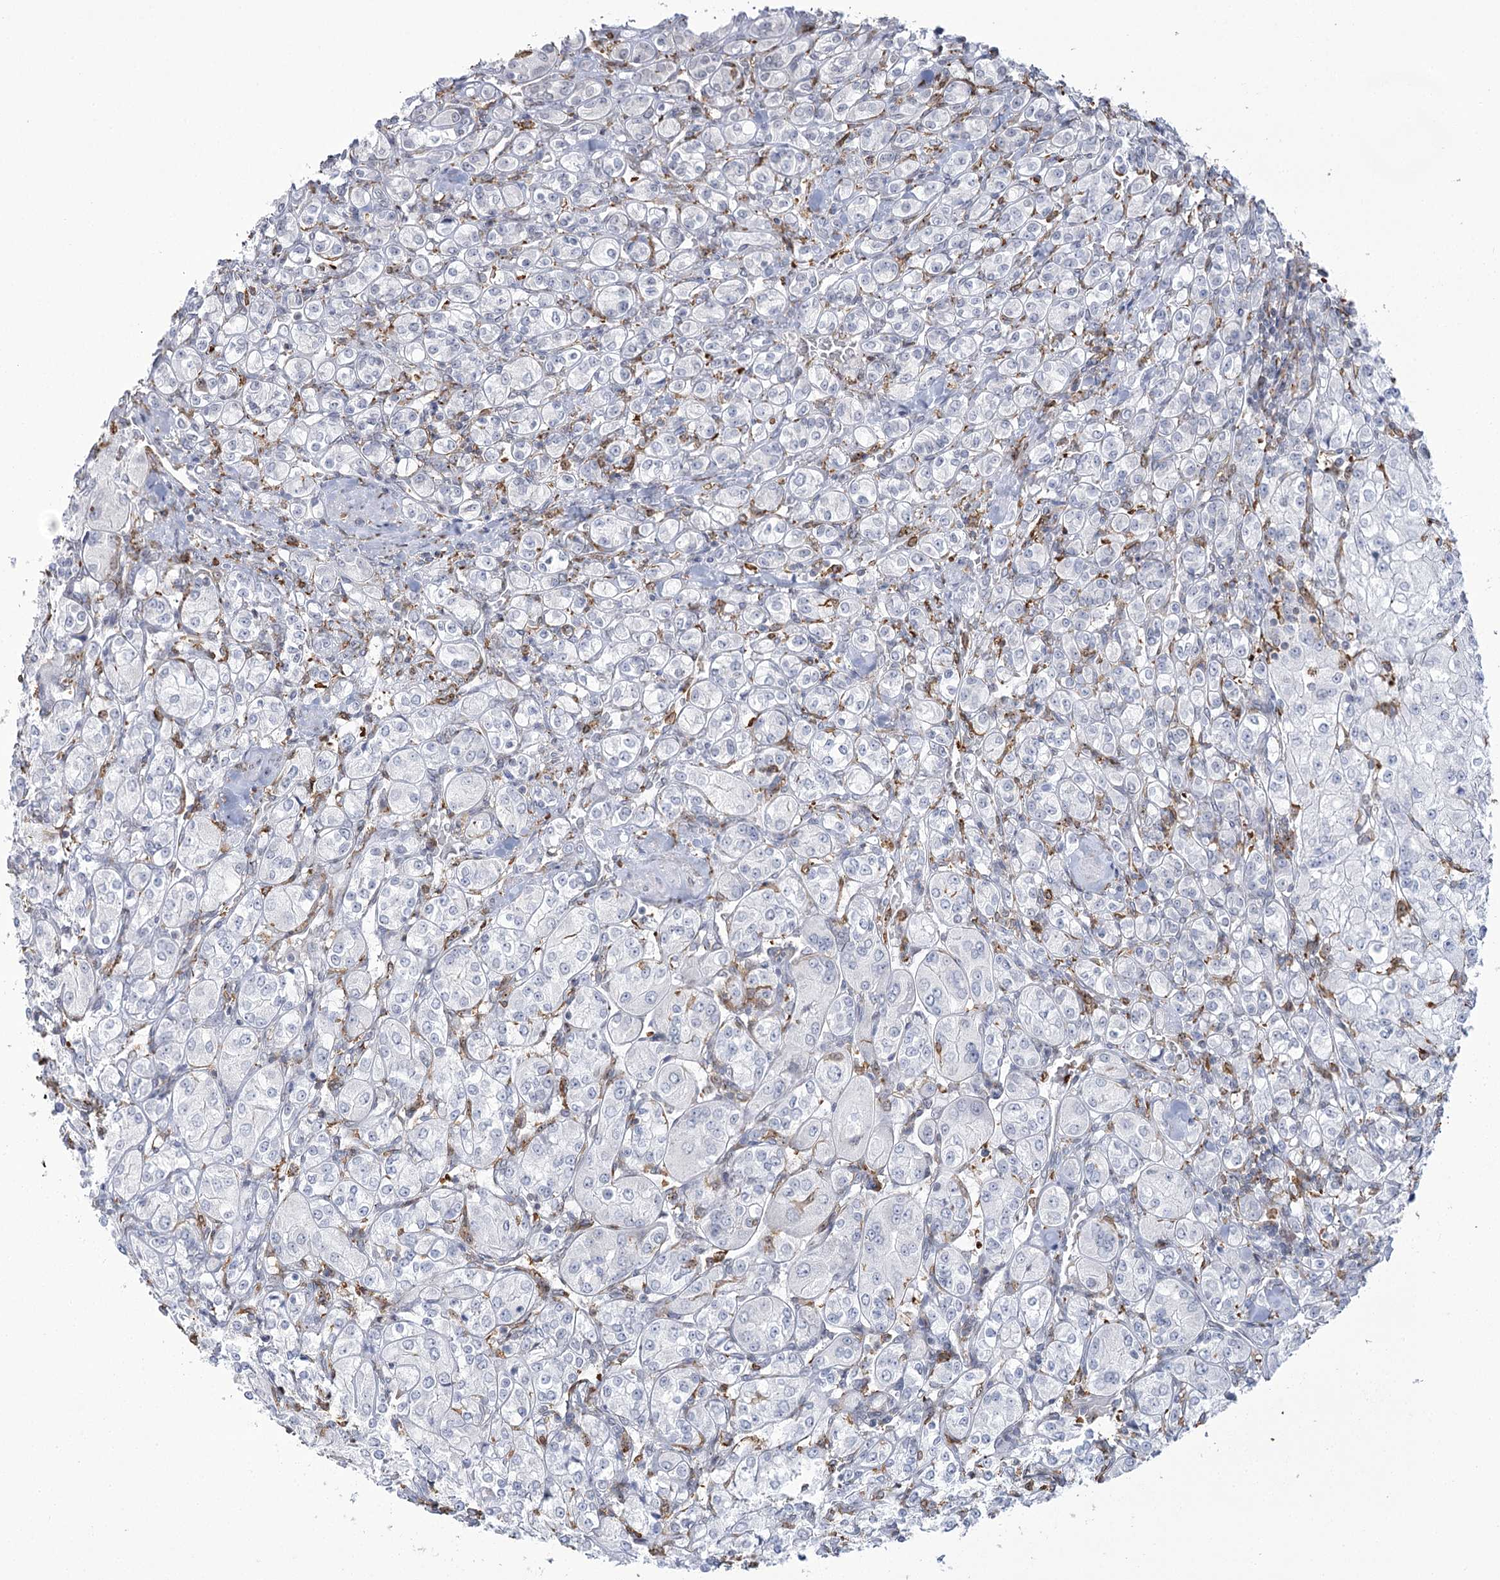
{"staining": {"intensity": "negative", "quantity": "none", "location": "none"}, "tissue": "renal cancer", "cell_type": "Tumor cells", "image_type": "cancer", "snomed": [{"axis": "morphology", "description": "Adenocarcinoma, NOS"}, {"axis": "topography", "description": "Kidney"}], "caption": "Immunohistochemistry (IHC) histopathology image of human renal cancer stained for a protein (brown), which shows no staining in tumor cells. (Immunohistochemistry, brightfield microscopy, high magnification).", "gene": "C11orf1", "patient": {"sex": "male", "age": 77}}